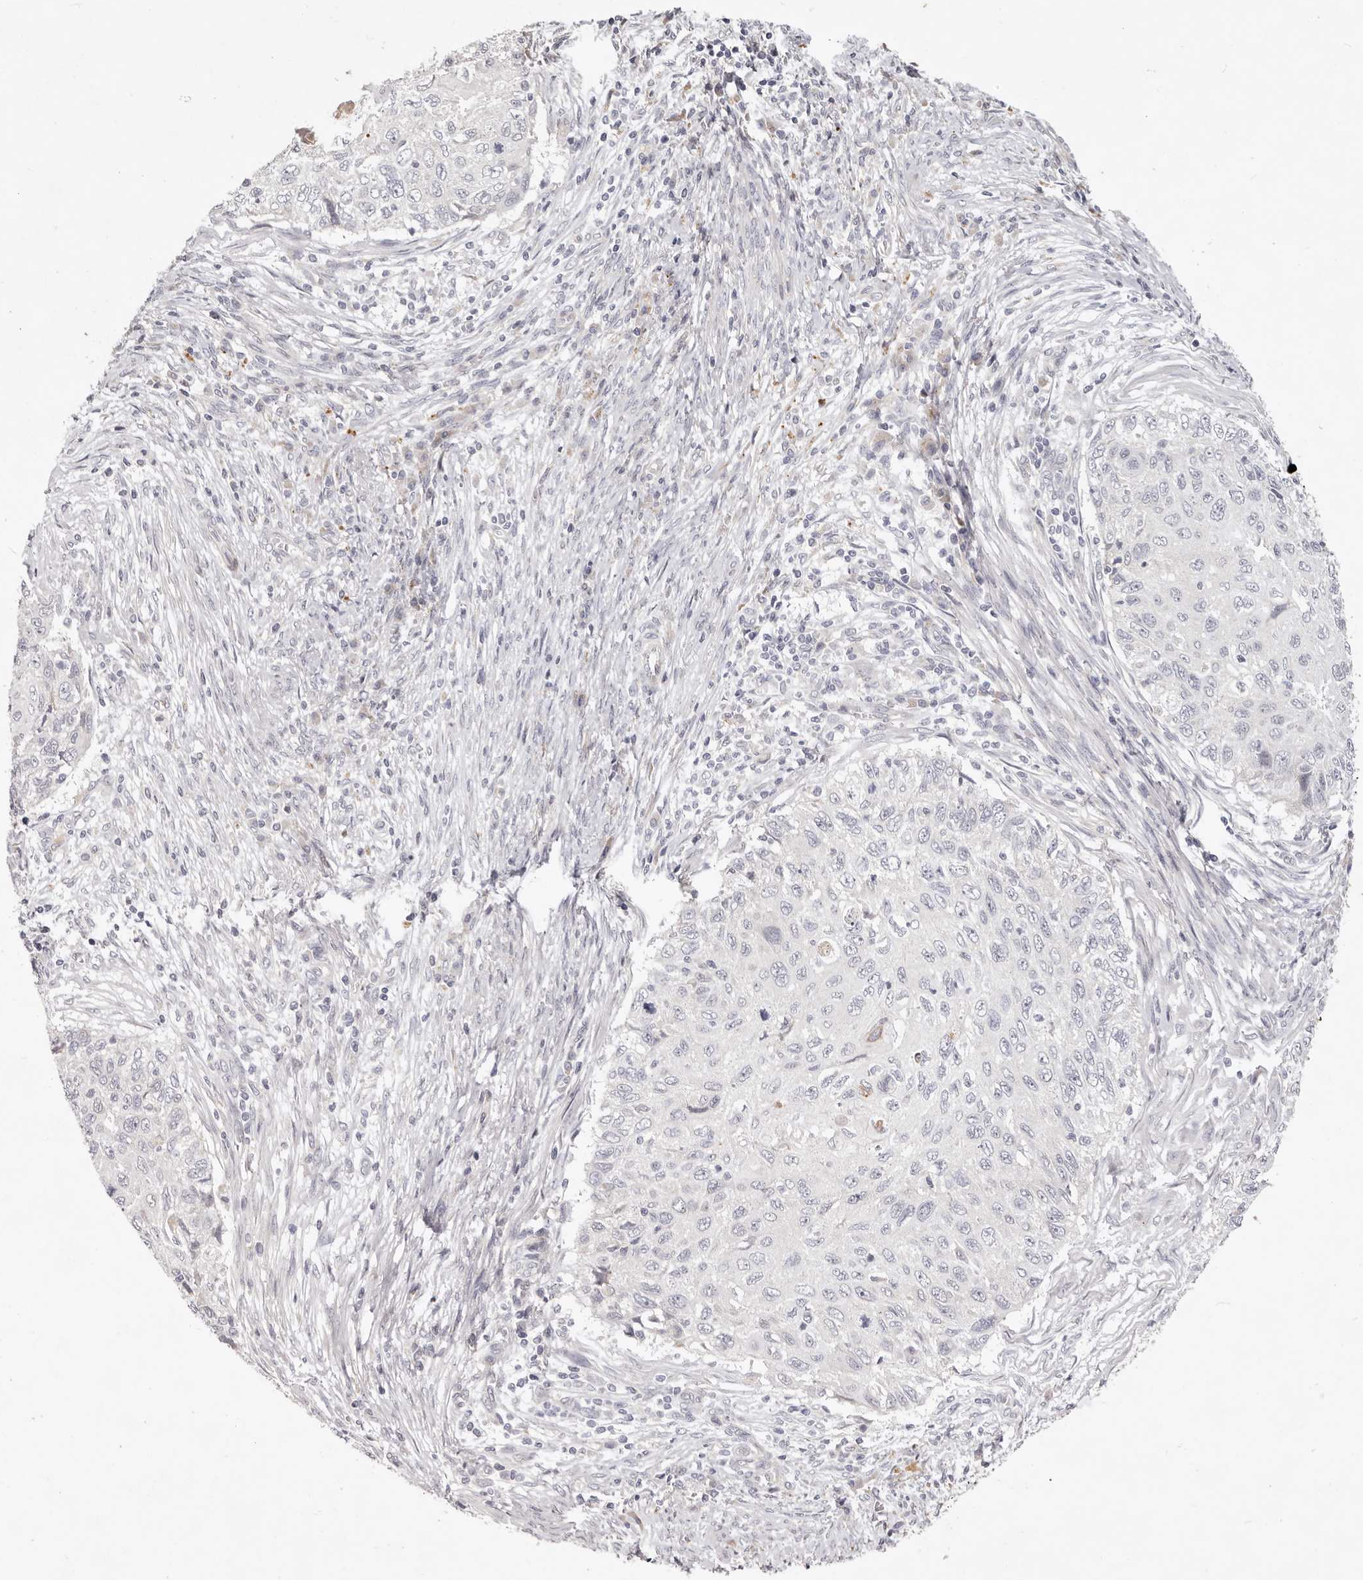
{"staining": {"intensity": "negative", "quantity": "none", "location": "none"}, "tissue": "cervical cancer", "cell_type": "Tumor cells", "image_type": "cancer", "snomed": [{"axis": "morphology", "description": "Squamous cell carcinoma, NOS"}, {"axis": "topography", "description": "Cervix"}], "caption": "An IHC histopathology image of squamous cell carcinoma (cervical) is shown. There is no staining in tumor cells of squamous cell carcinoma (cervical).", "gene": "GARNL3", "patient": {"sex": "female", "age": 70}}